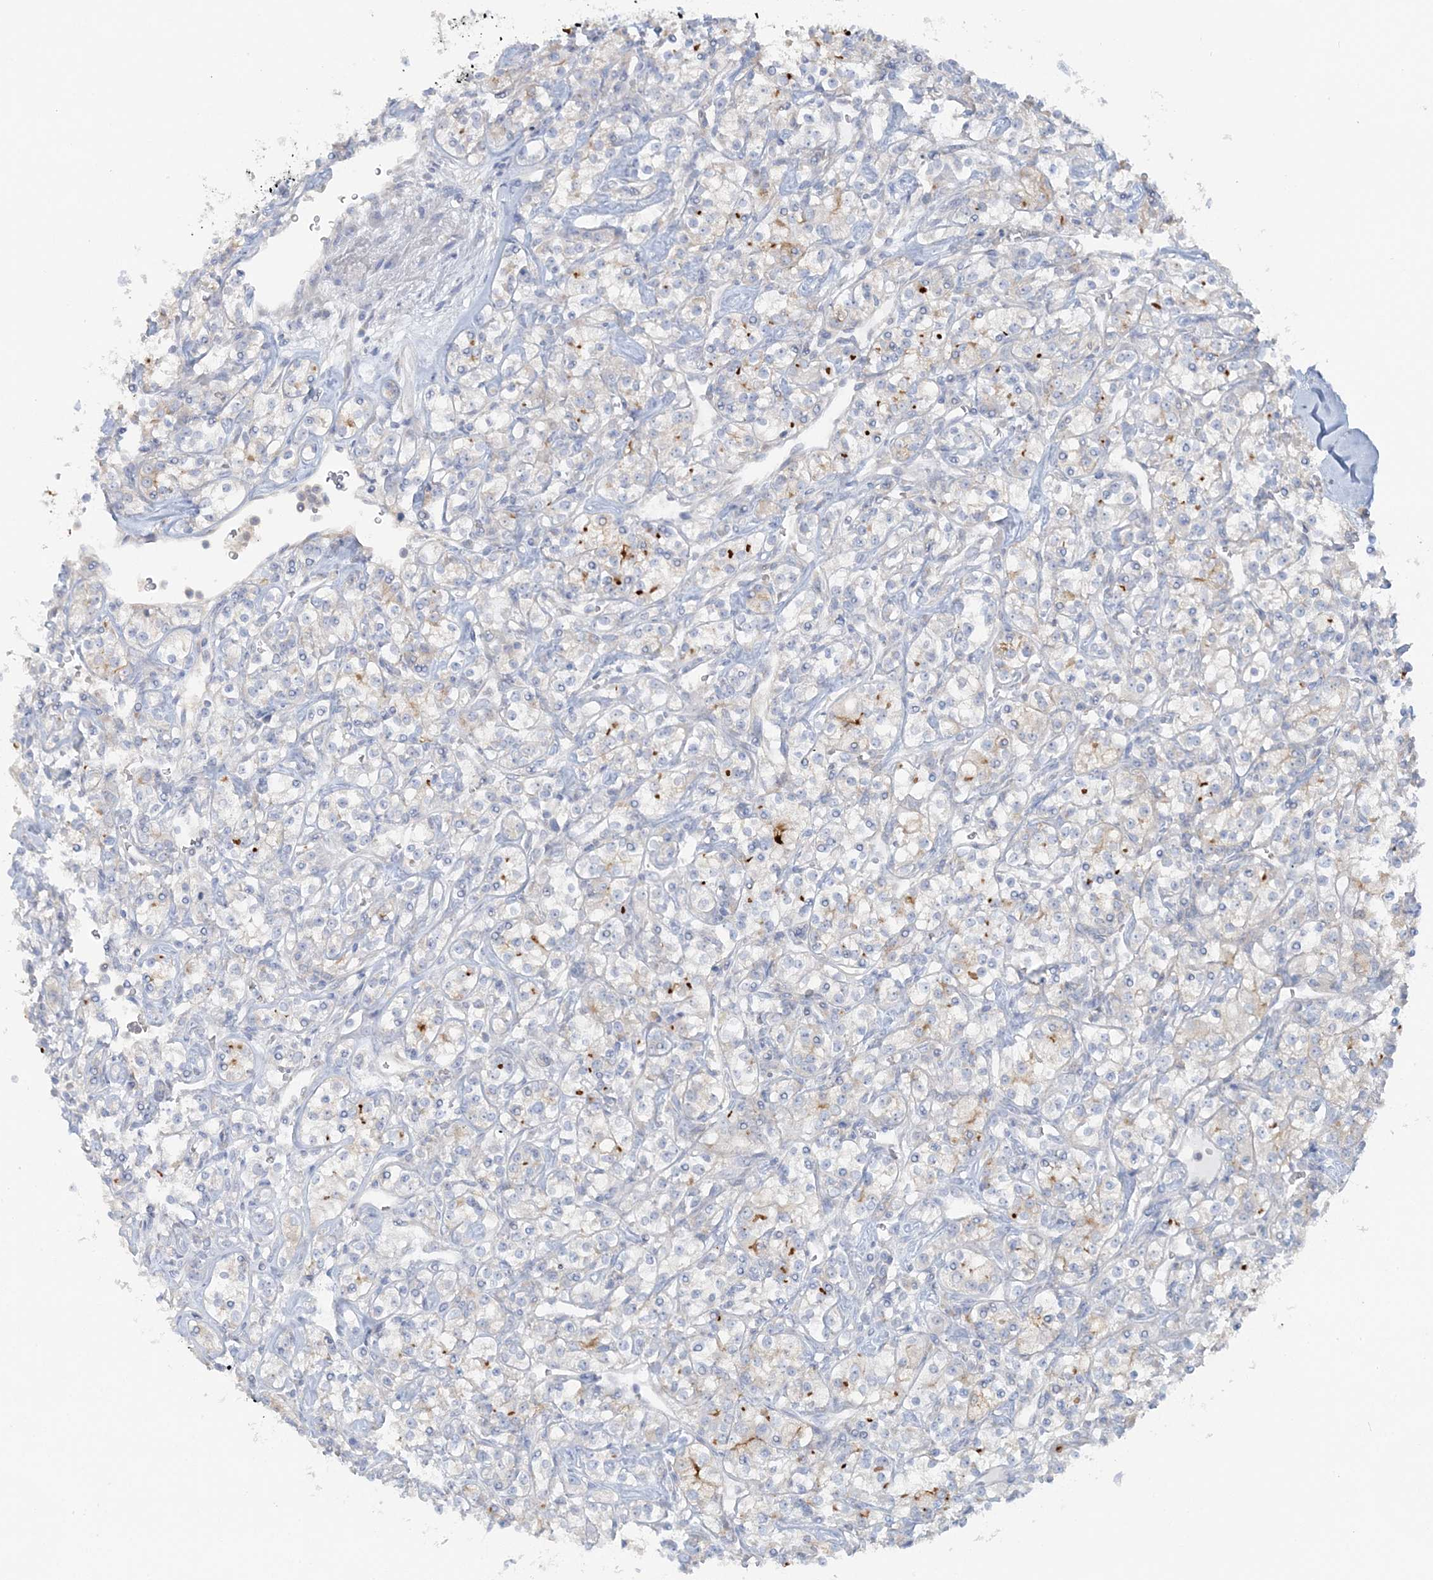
{"staining": {"intensity": "moderate", "quantity": "<25%", "location": "cytoplasmic/membranous"}, "tissue": "renal cancer", "cell_type": "Tumor cells", "image_type": "cancer", "snomed": [{"axis": "morphology", "description": "Adenocarcinoma, NOS"}, {"axis": "topography", "description": "Kidney"}], "caption": "Renal cancer was stained to show a protein in brown. There is low levels of moderate cytoplasmic/membranous staining in about <25% of tumor cells. The staining is performed using DAB brown chromogen to label protein expression. The nuclei are counter-stained blue using hematoxylin.", "gene": "TBC1D5", "patient": {"sex": "male", "age": 77}}